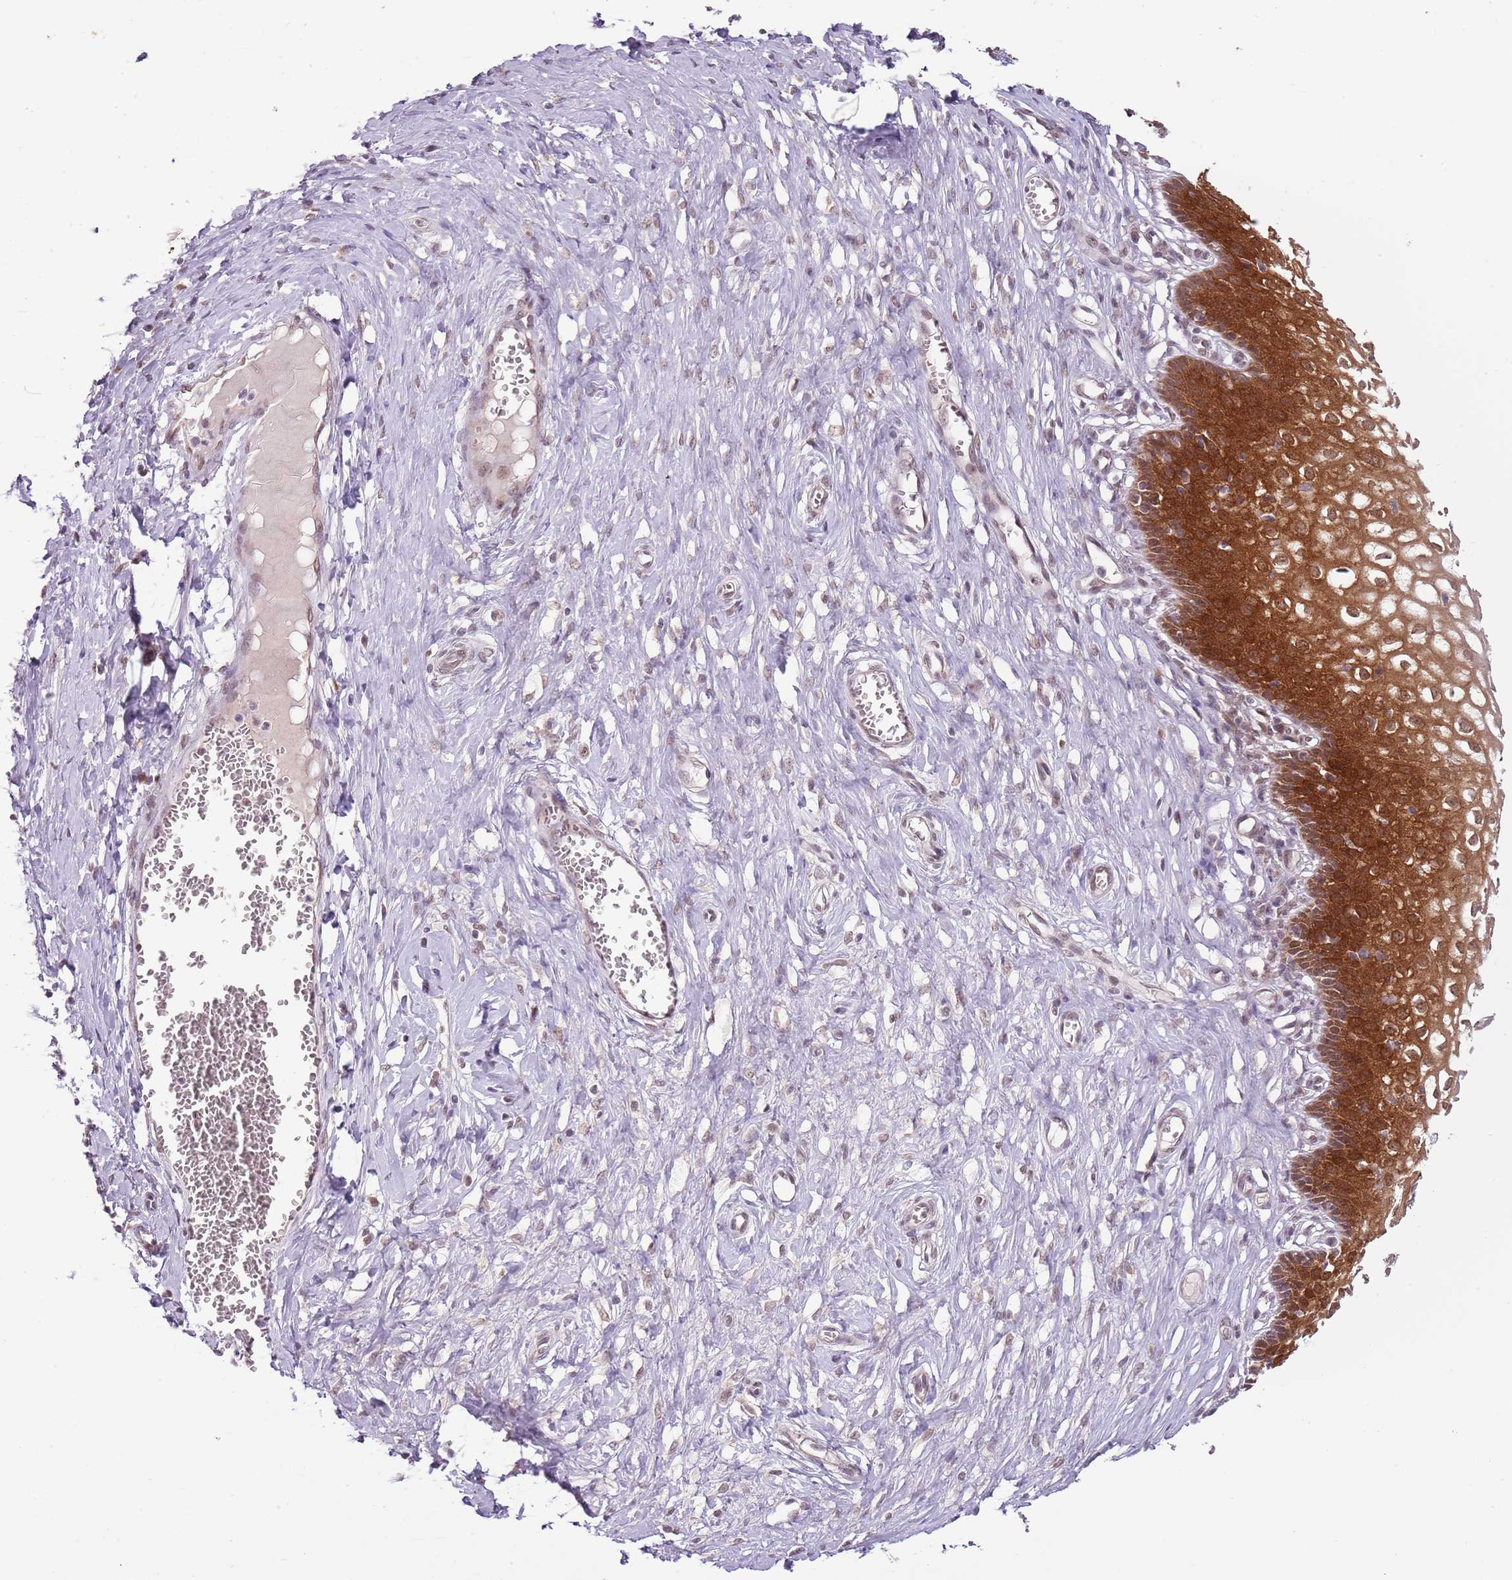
{"staining": {"intensity": "weak", "quantity": "25%-75%", "location": "nuclear"}, "tissue": "cervix", "cell_type": "Glandular cells", "image_type": "normal", "snomed": [{"axis": "morphology", "description": "Normal tissue, NOS"}, {"axis": "morphology", "description": "Adenocarcinoma, NOS"}, {"axis": "topography", "description": "Cervix"}], "caption": "Weak nuclear positivity is seen in about 25%-75% of glandular cells in unremarkable cervix.", "gene": "FAM120AOS", "patient": {"sex": "female", "age": 29}}